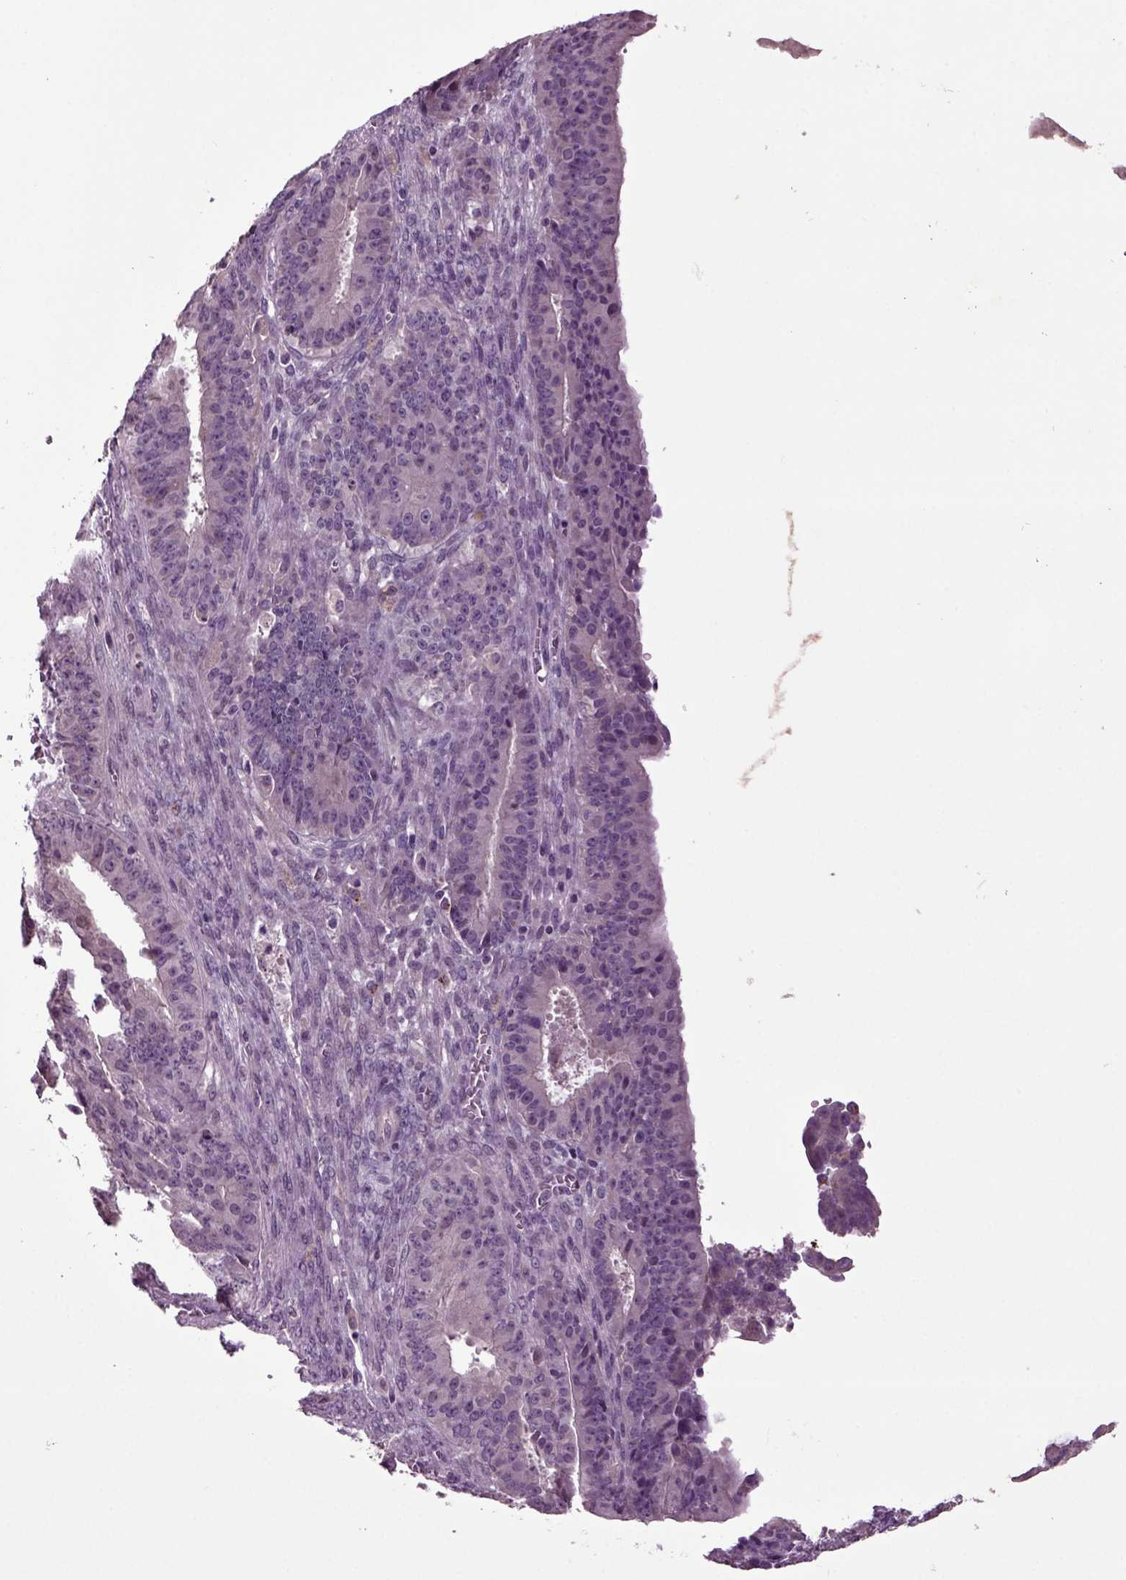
{"staining": {"intensity": "negative", "quantity": "none", "location": "none"}, "tissue": "ovarian cancer", "cell_type": "Tumor cells", "image_type": "cancer", "snomed": [{"axis": "morphology", "description": "Carcinoma, endometroid"}, {"axis": "topography", "description": "Ovary"}], "caption": "IHC histopathology image of ovarian cancer (endometroid carcinoma) stained for a protein (brown), which displays no positivity in tumor cells. (Immunohistochemistry, brightfield microscopy, high magnification).", "gene": "SLC17A6", "patient": {"sex": "female", "age": 42}}